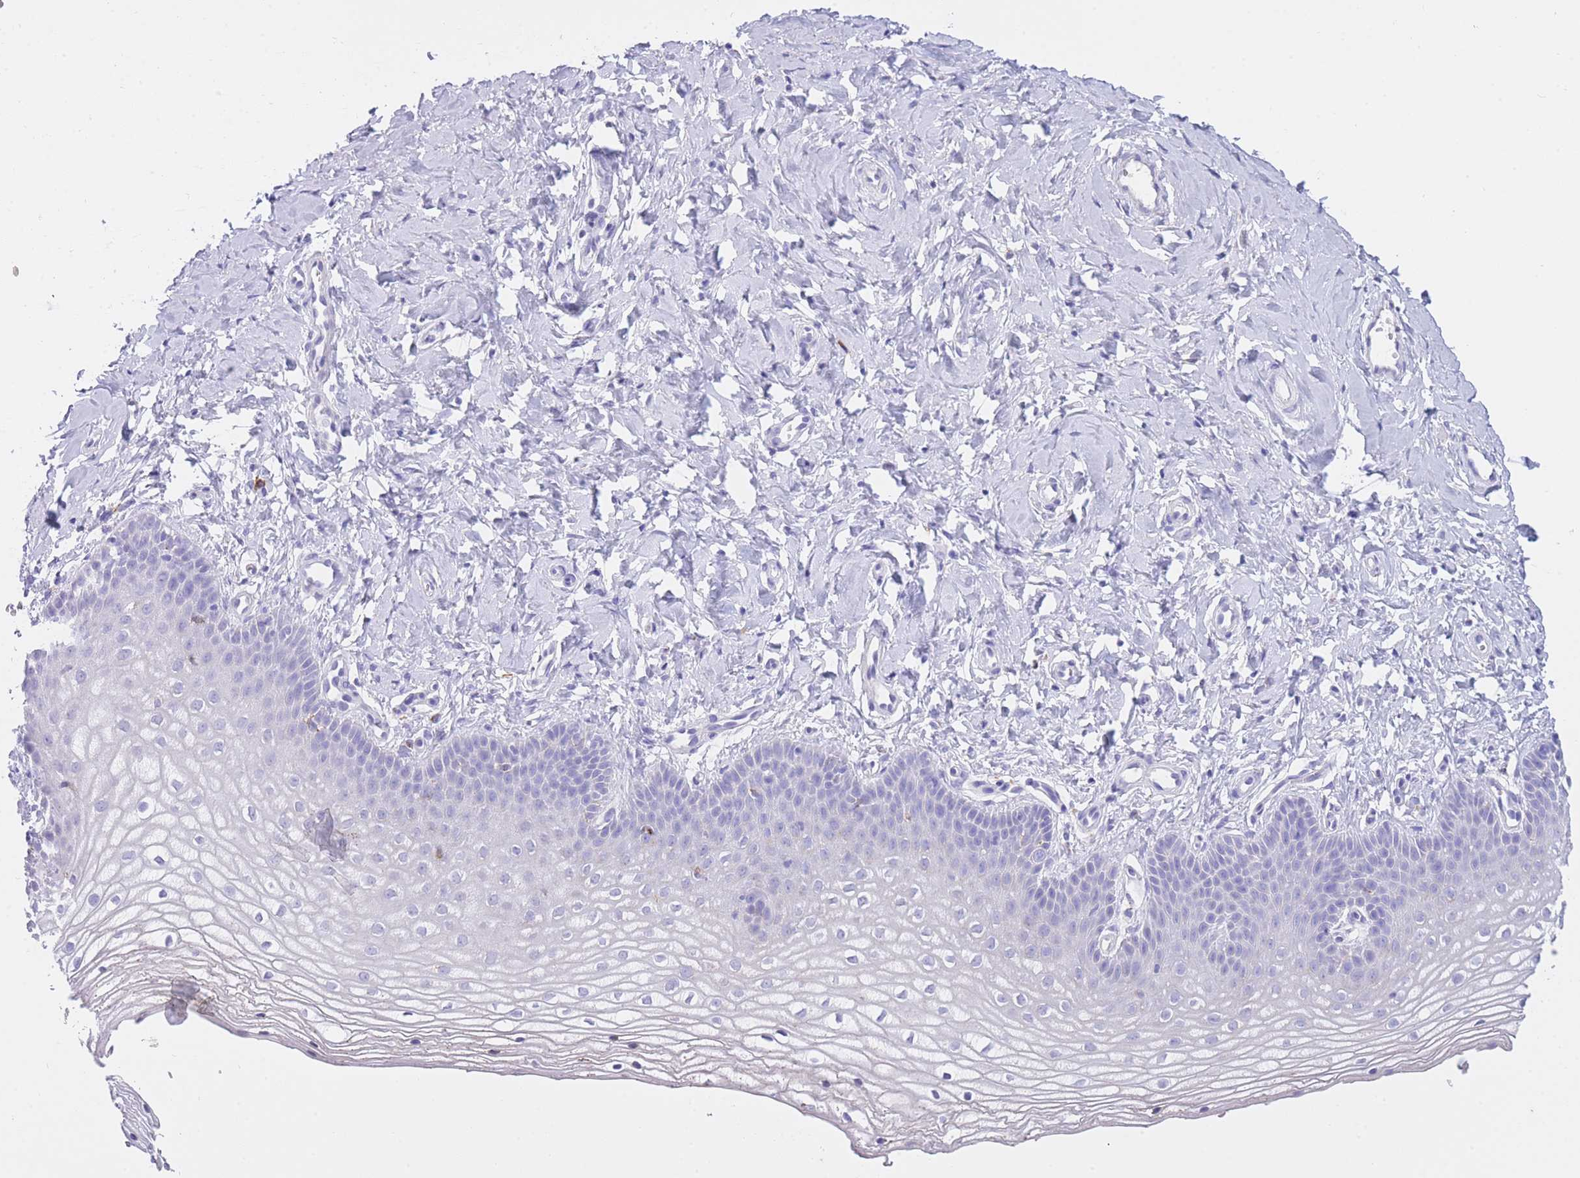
{"staining": {"intensity": "negative", "quantity": "none", "location": "none"}, "tissue": "vagina", "cell_type": "Squamous epithelial cells", "image_type": "normal", "snomed": [{"axis": "morphology", "description": "Normal tissue, NOS"}, {"axis": "topography", "description": "Vagina"}], "caption": "Squamous epithelial cells show no significant expression in benign vagina. The staining is performed using DAB brown chromogen with nuclei counter-stained in using hematoxylin.", "gene": "PLBD1", "patient": {"sex": "female", "age": 68}}